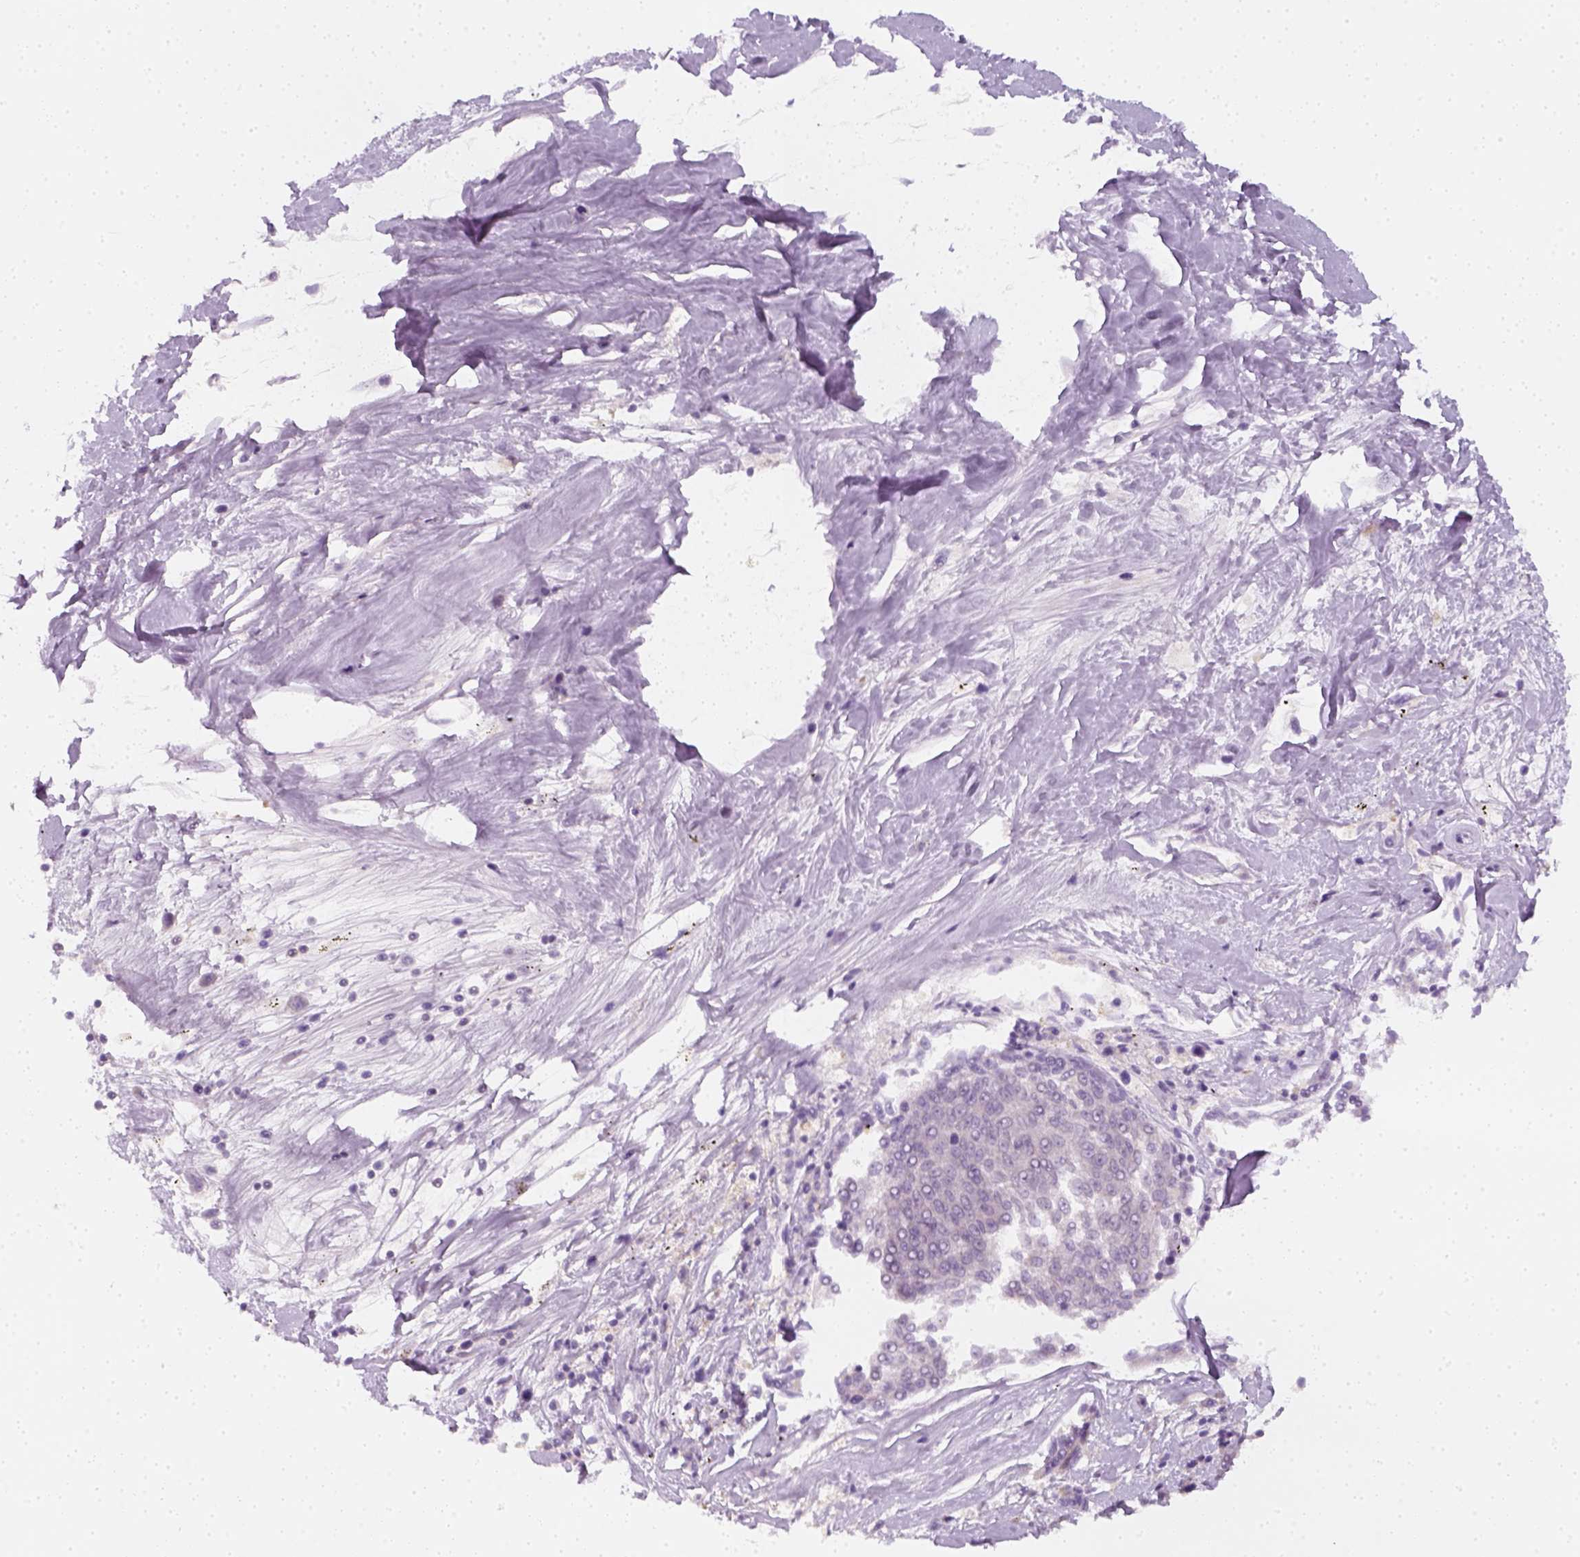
{"staining": {"intensity": "negative", "quantity": "none", "location": "none"}, "tissue": "melanoma", "cell_type": "Tumor cells", "image_type": "cancer", "snomed": [{"axis": "morphology", "description": "Malignant melanoma, NOS"}, {"axis": "topography", "description": "Skin"}], "caption": "Human melanoma stained for a protein using IHC displays no staining in tumor cells.", "gene": "EPHB1", "patient": {"sex": "female", "age": 72}}